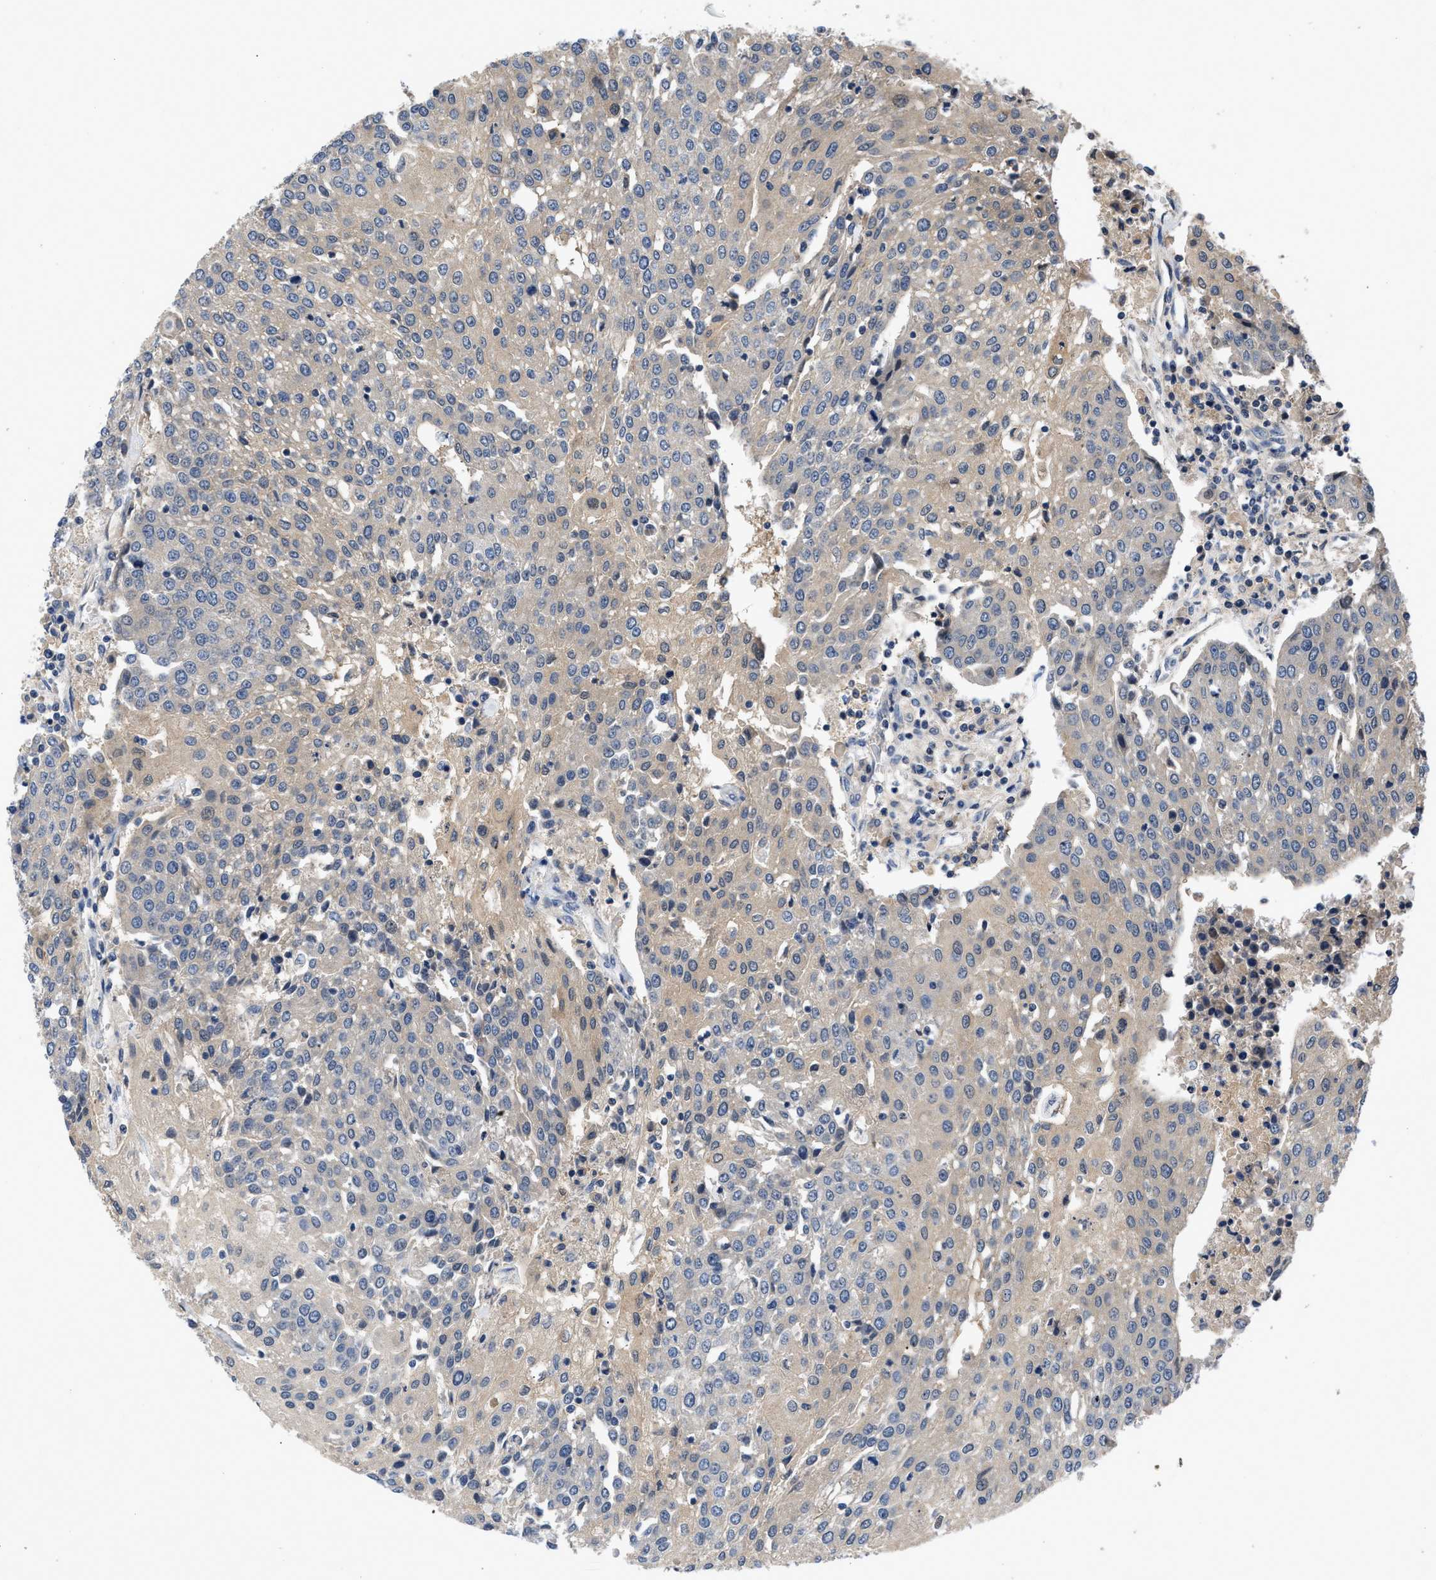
{"staining": {"intensity": "weak", "quantity": "25%-75%", "location": "cytoplasmic/membranous"}, "tissue": "urothelial cancer", "cell_type": "Tumor cells", "image_type": "cancer", "snomed": [{"axis": "morphology", "description": "Urothelial carcinoma, High grade"}, {"axis": "topography", "description": "Urinary bladder"}], "caption": "Weak cytoplasmic/membranous expression for a protein is seen in about 25%-75% of tumor cells of urothelial carcinoma (high-grade) using IHC.", "gene": "VPS4A", "patient": {"sex": "female", "age": 85}}